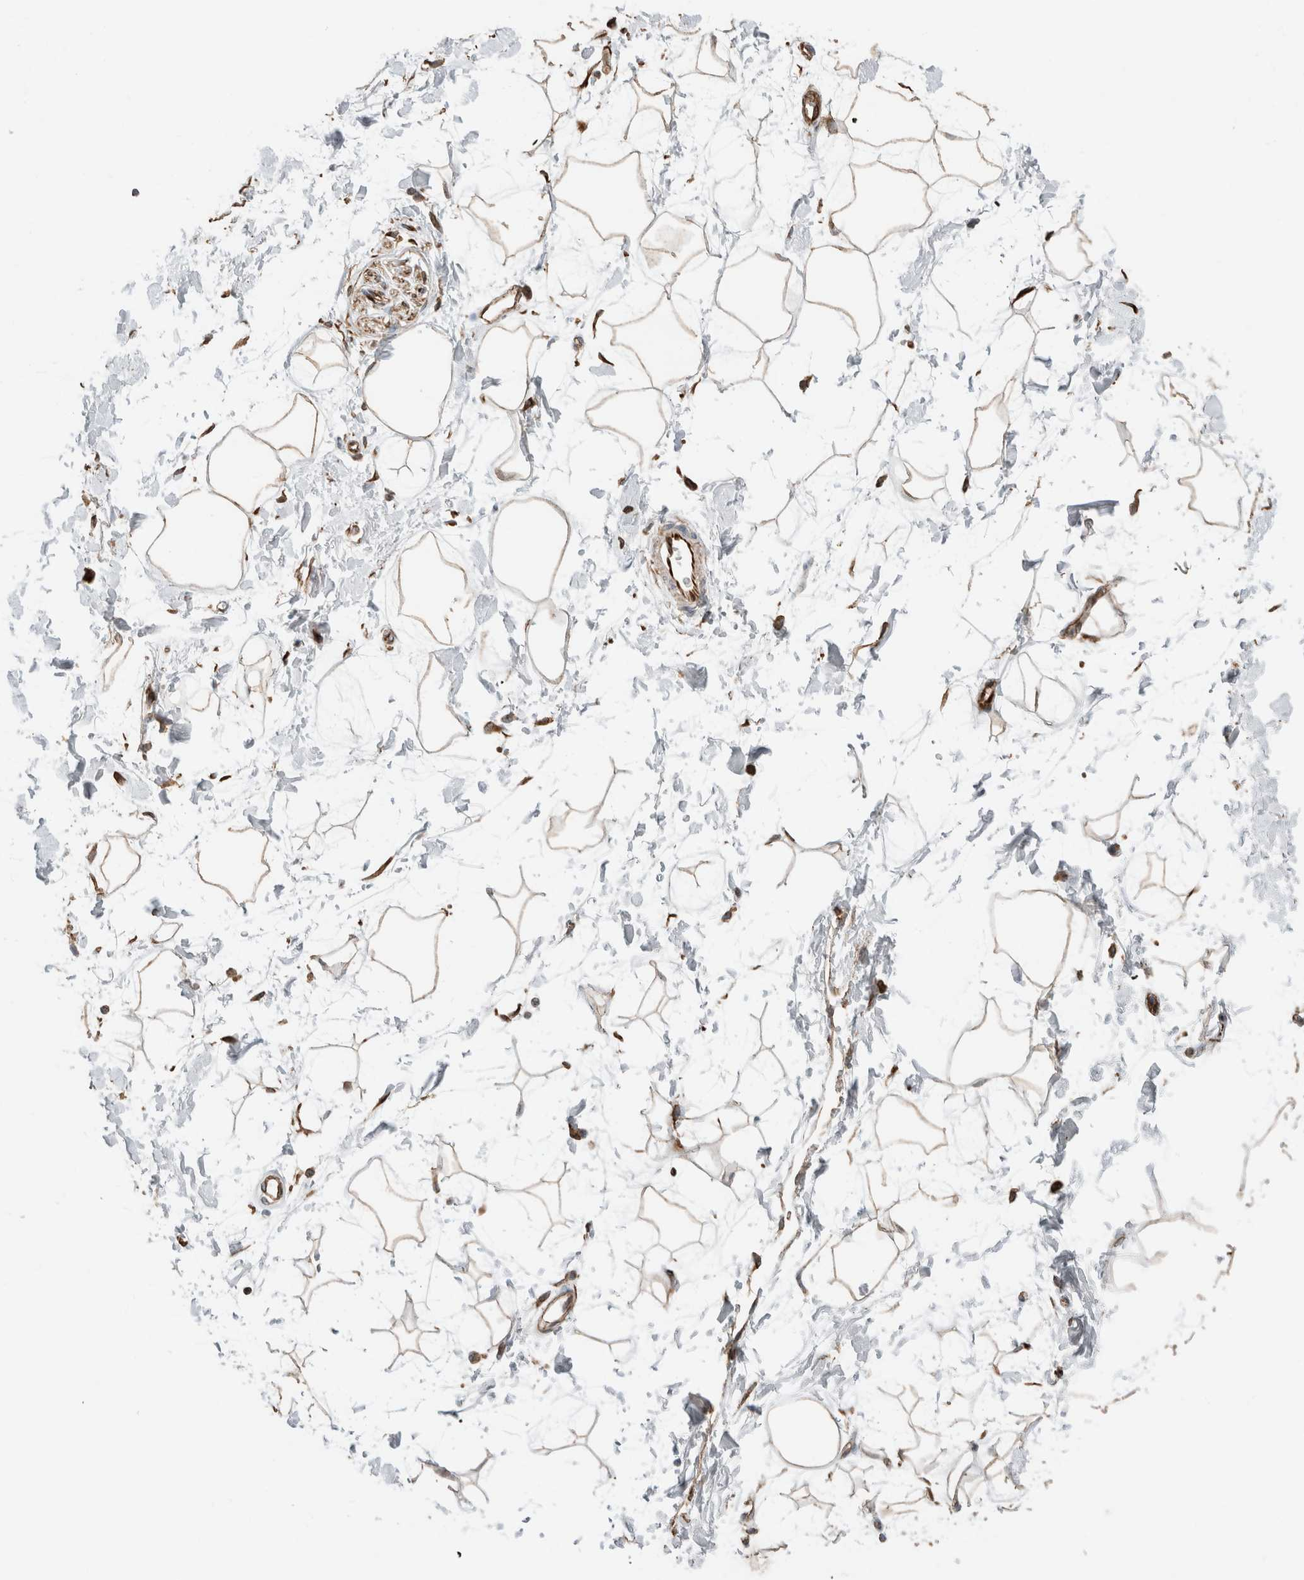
{"staining": {"intensity": "moderate", "quantity": "25%-75%", "location": "cytoplasmic/membranous"}, "tissue": "adipose tissue", "cell_type": "Adipocytes", "image_type": "normal", "snomed": [{"axis": "morphology", "description": "Normal tissue, NOS"}, {"axis": "topography", "description": "Soft tissue"}], "caption": "Protein analysis of benign adipose tissue exhibits moderate cytoplasmic/membranous expression in approximately 25%-75% of adipocytes.", "gene": "LY86", "patient": {"sex": "male", "age": 72}}